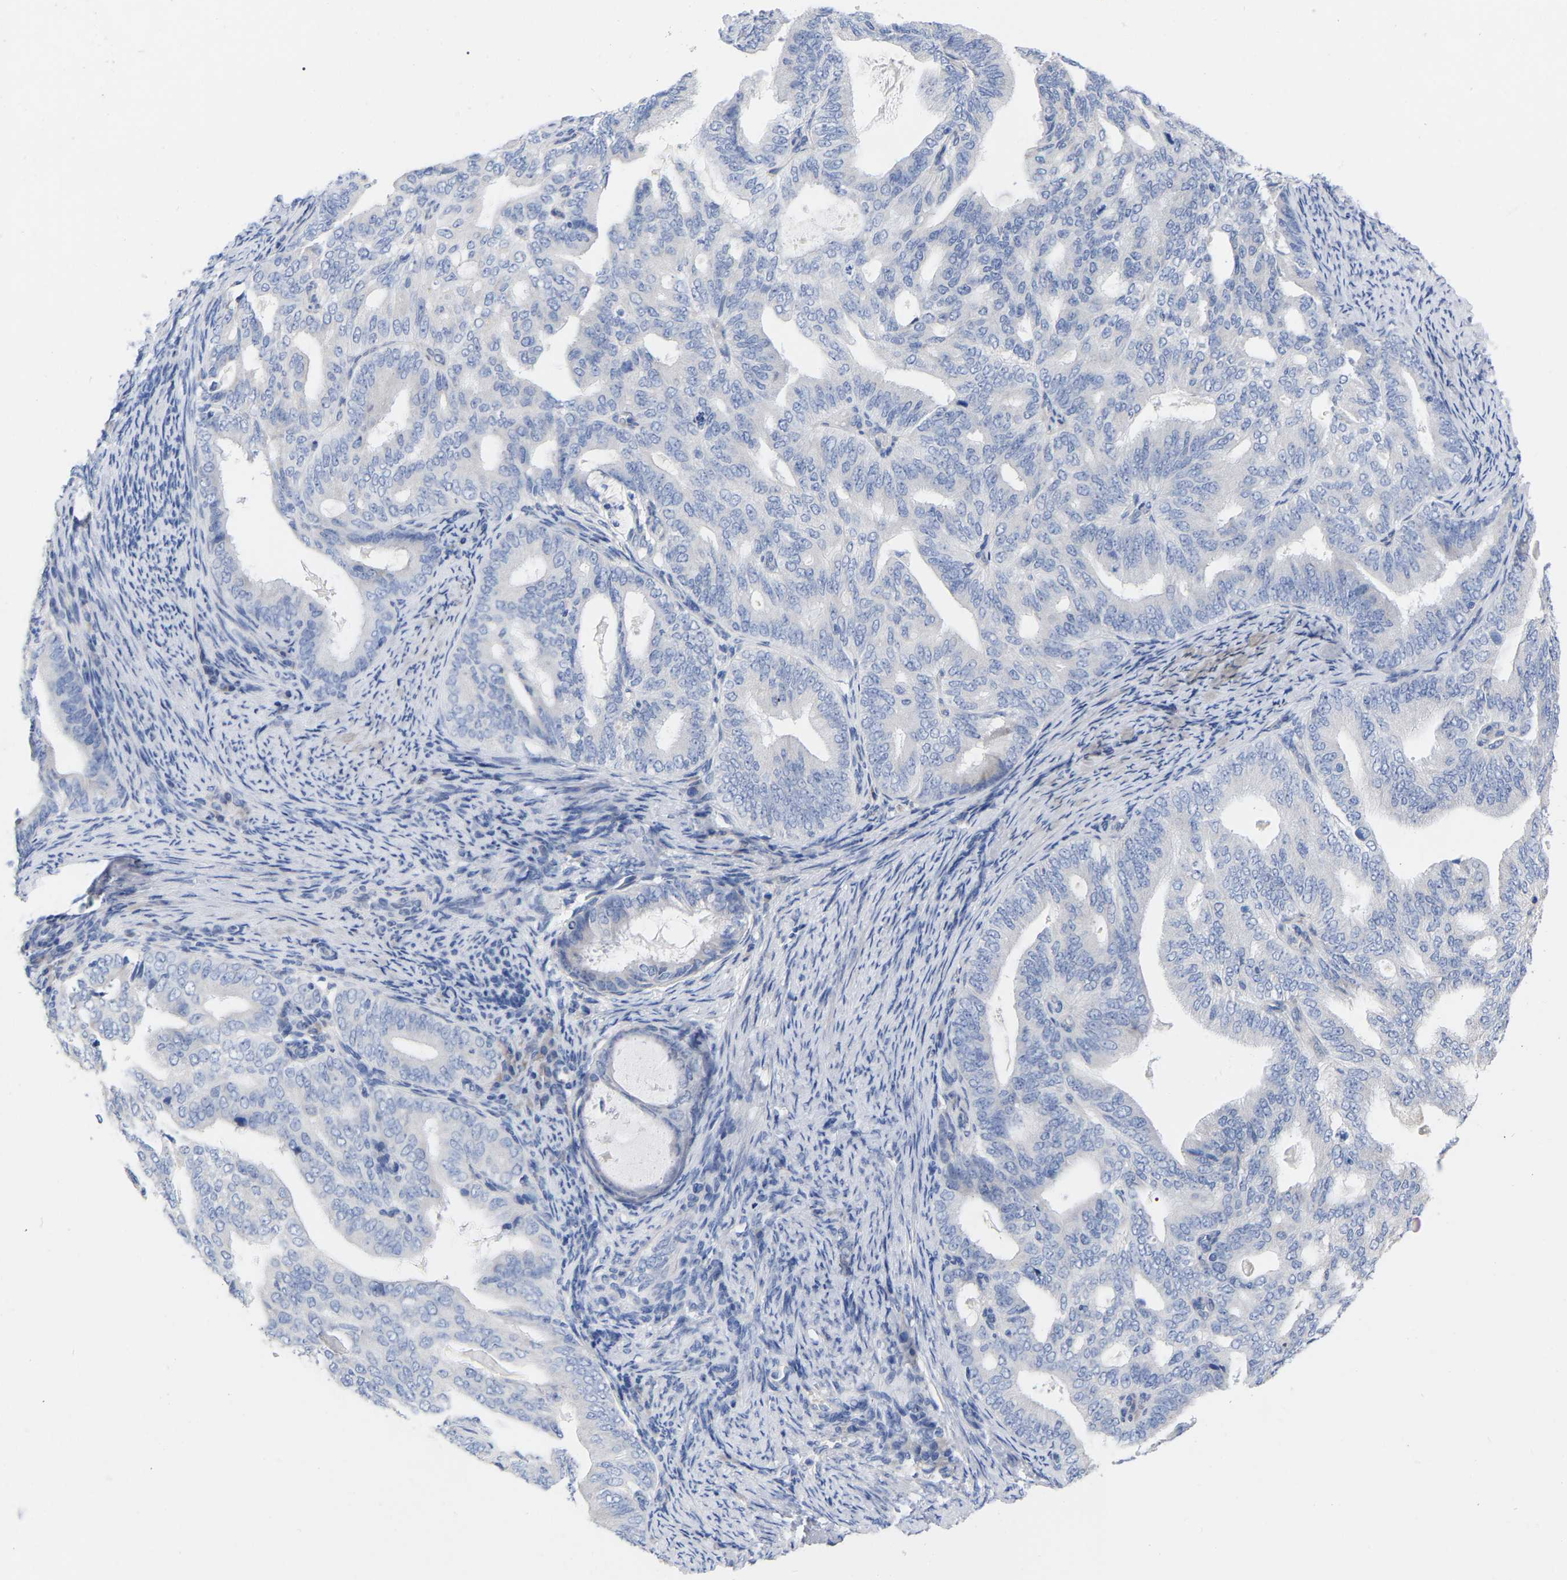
{"staining": {"intensity": "negative", "quantity": "none", "location": "none"}, "tissue": "endometrial cancer", "cell_type": "Tumor cells", "image_type": "cancer", "snomed": [{"axis": "morphology", "description": "Adenocarcinoma, NOS"}, {"axis": "topography", "description": "Endometrium"}], "caption": "Micrograph shows no significant protein positivity in tumor cells of adenocarcinoma (endometrial).", "gene": "HAPLN1", "patient": {"sex": "female", "age": 58}}